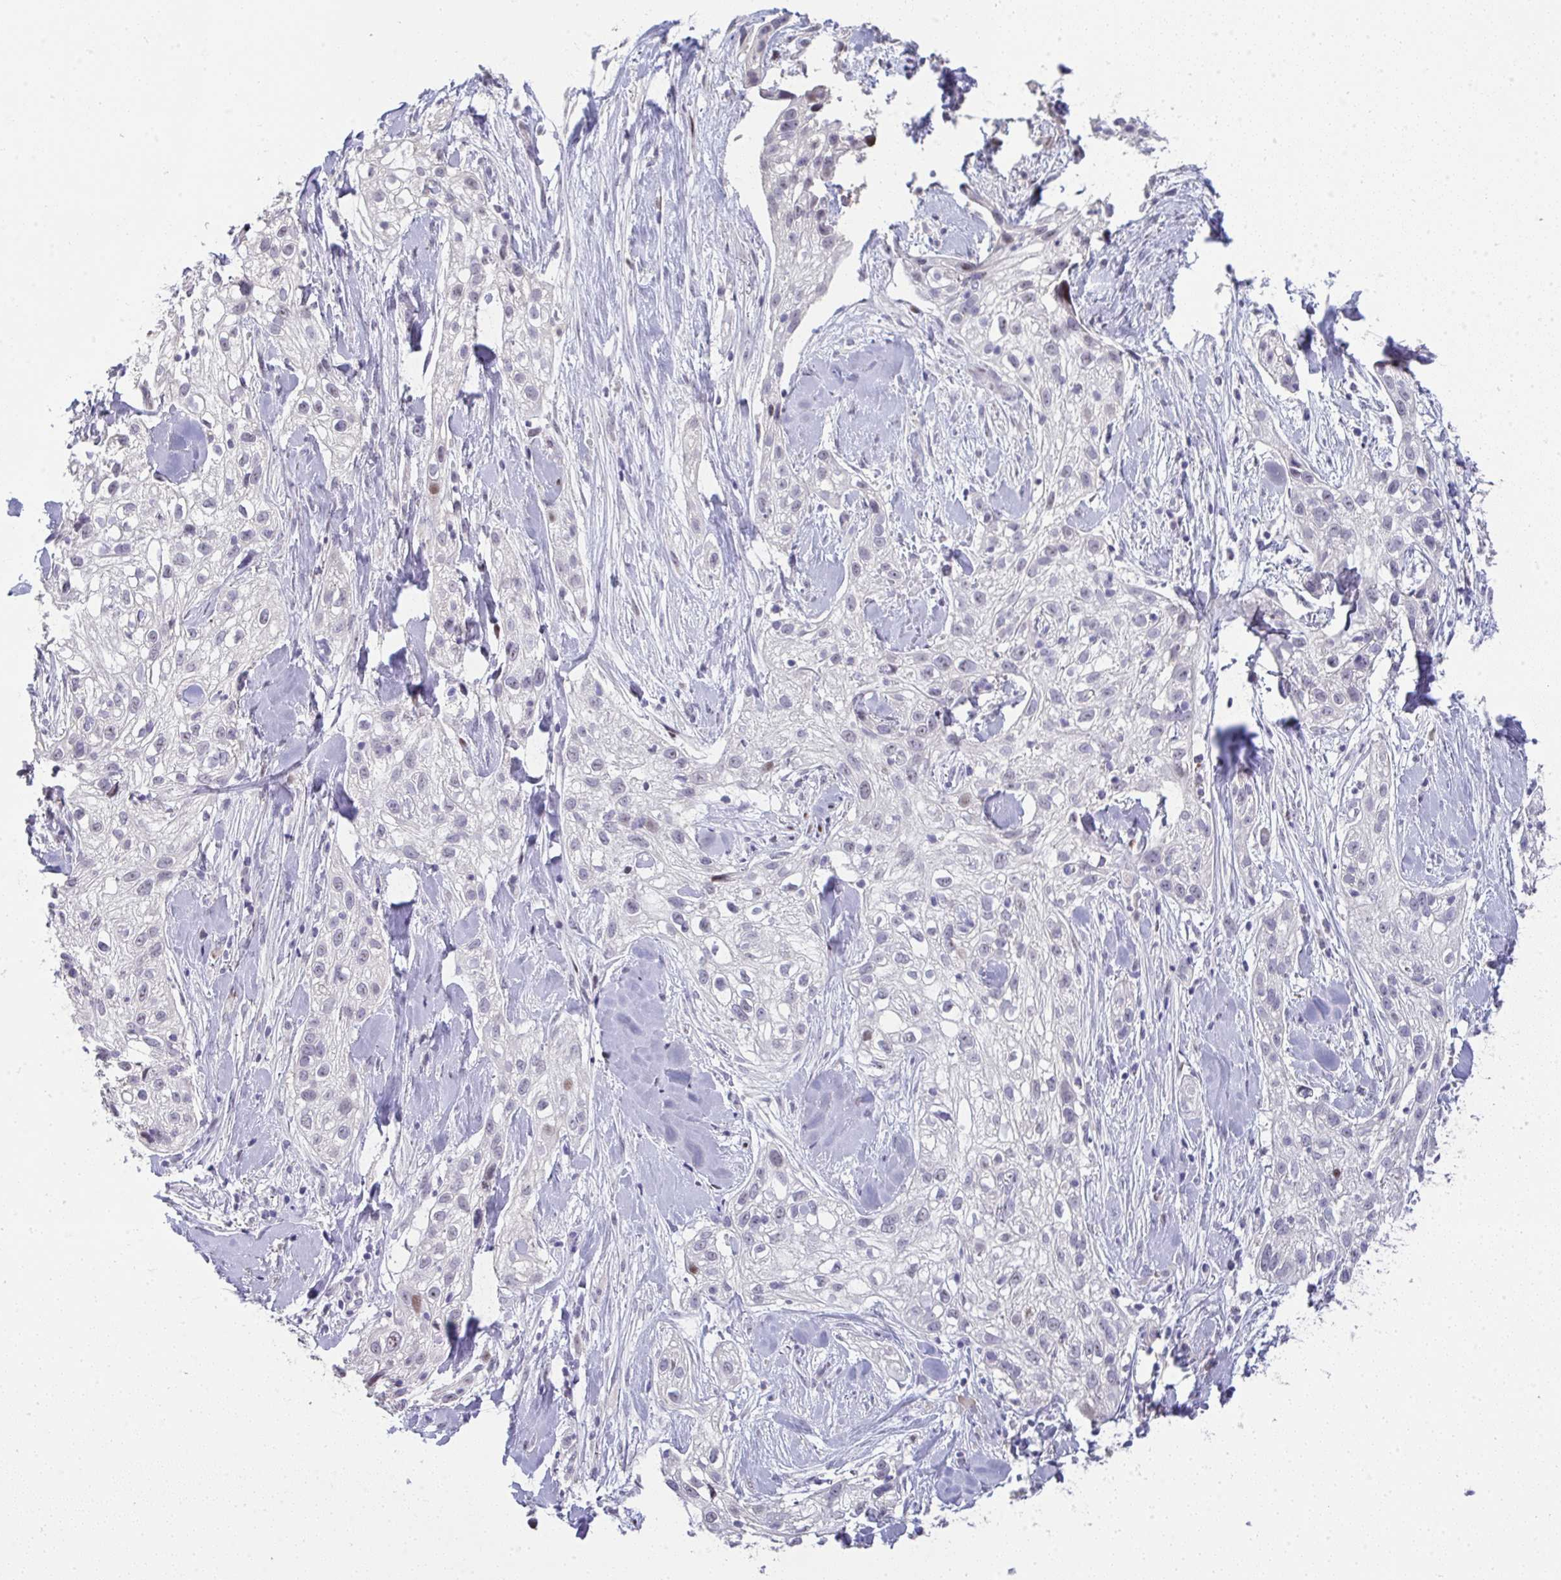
{"staining": {"intensity": "weak", "quantity": "<25%", "location": "nuclear"}, "tissue": "skin cancer", "cell_type": "Tumor cells", "image_type": "cancer", "snomed": [{"axis": "morphology", "description": "Squamous cell carcinoma, NOS"}, {"axis": "topography", "description": "Skin"}], "caption": "Image shows no protein positivity in tumor cells of skin cancer (squamous cell carcinoma) tissue.", "gene": "GALNT16", "patient": {"sex": "male", "age": 82}}